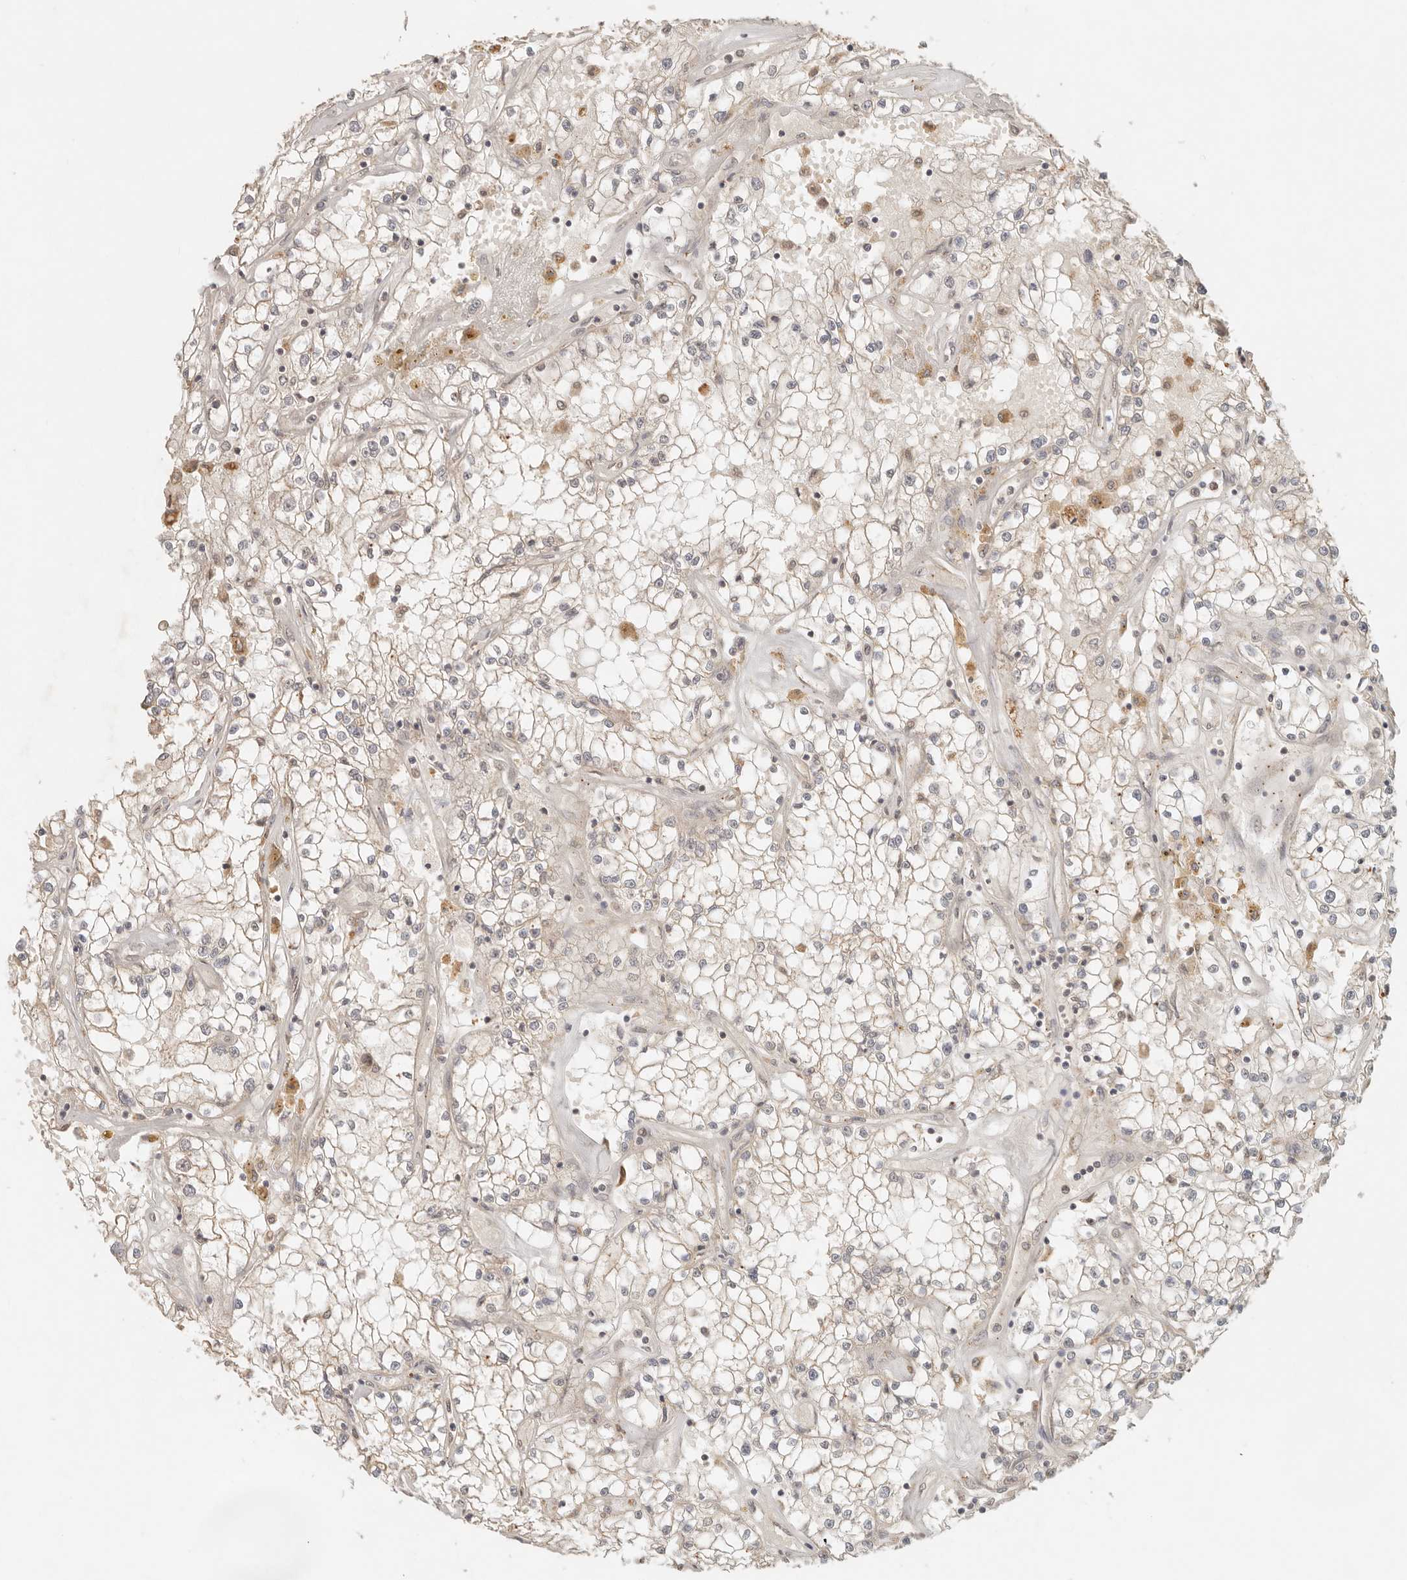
{"staining": {"intensity": "weak", "quantity": "<25%", "location": "cytoplasmic/membranous"}, "tissue": "renal cancer", "cell_type": "Tumor cells", "image_type": "cancer", "snomed": [{"axis": "morphology", "description": "Adenocarcinoma, NOS"}, {"axis": "topography", "description": "Kidney"}], "caption": "An IHC image of renal cancer is shown. There is no staining in tumor cells of renal cancer. (DAB immunohistochemistry, high magnification).", "gene": "LMO4", "patient": {"sex": "male", "age": 56}}